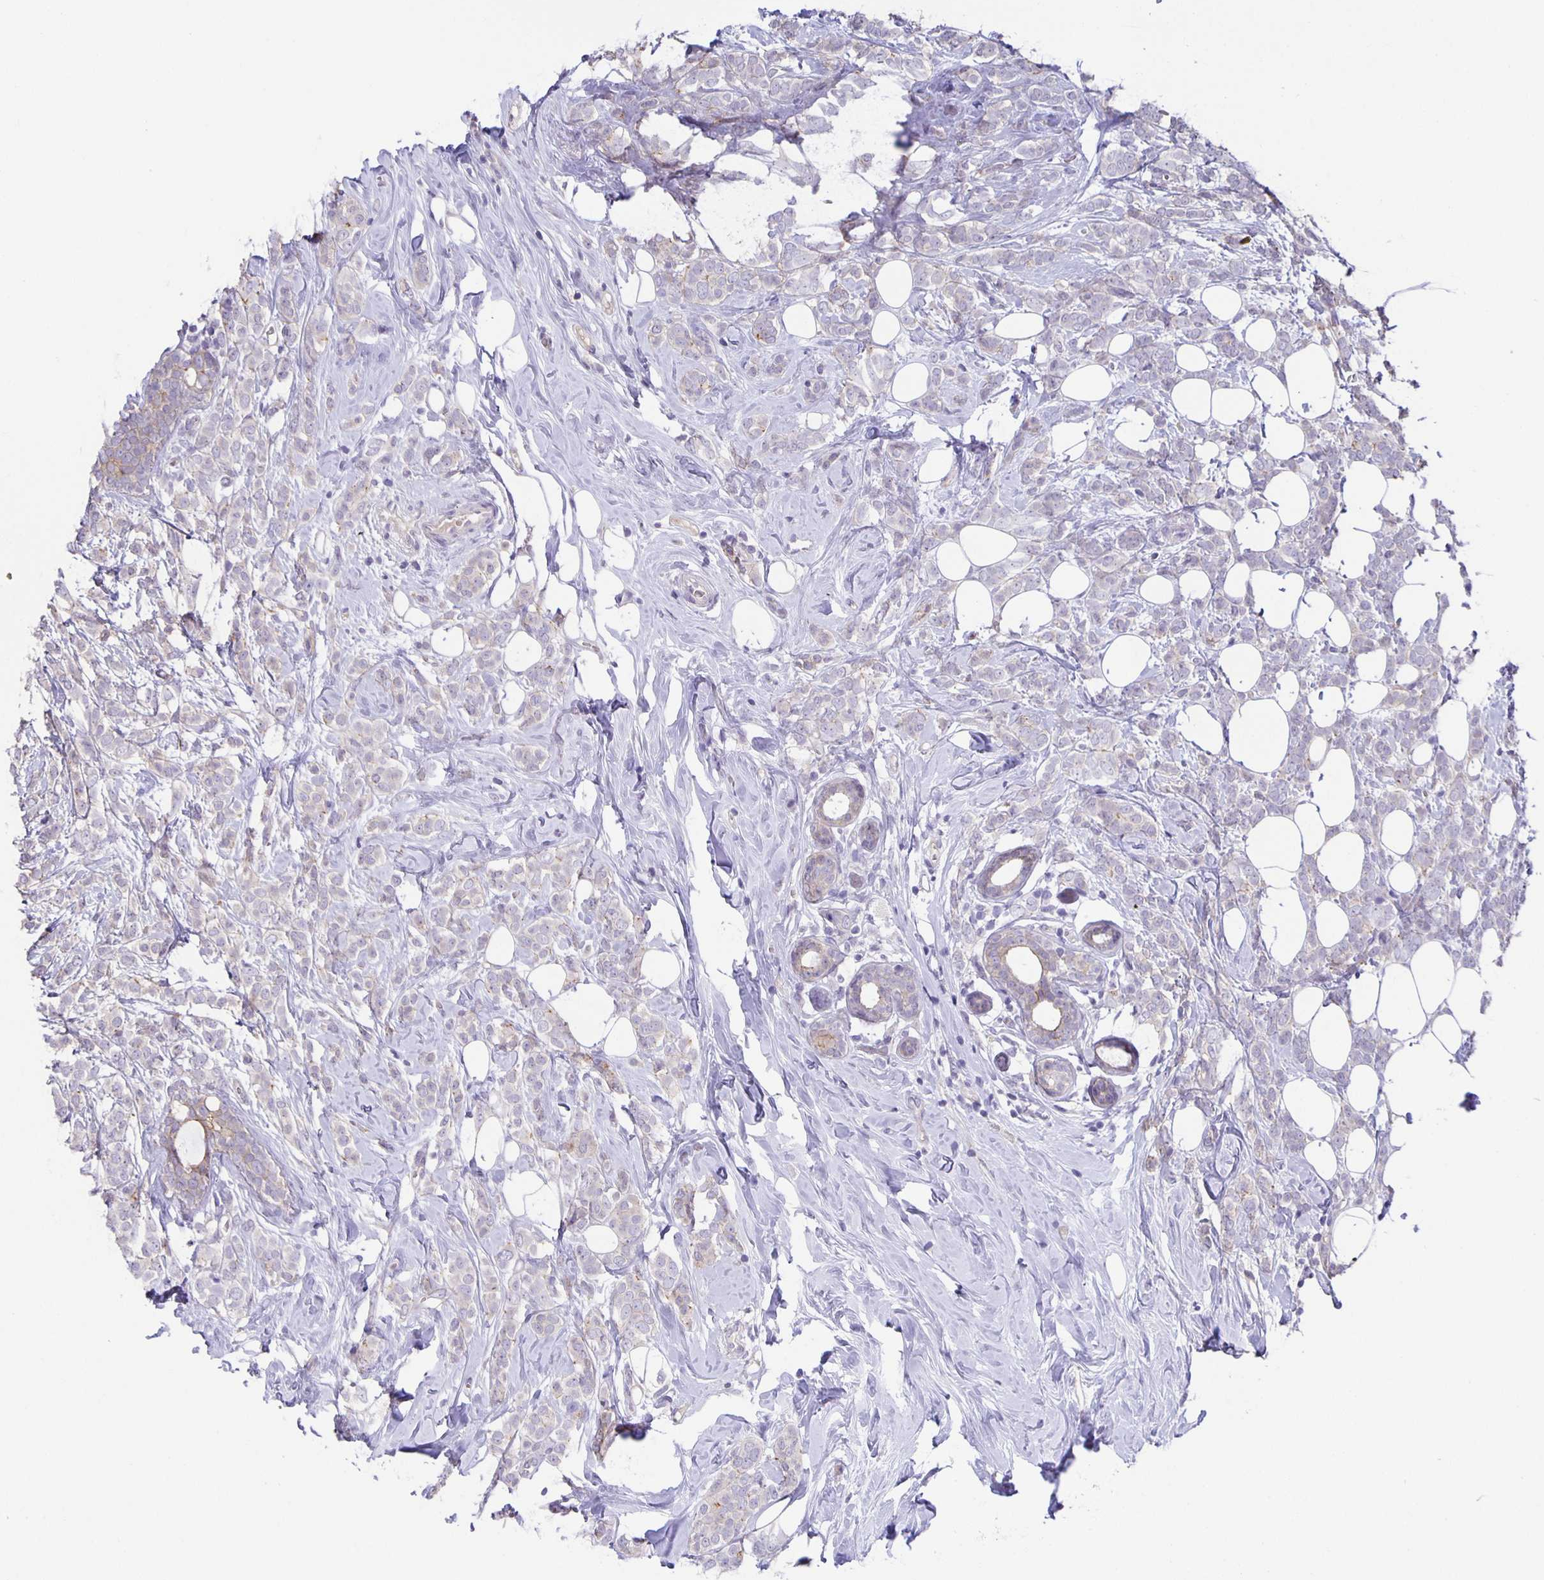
{"staining": {"intensity": "weak", "quantity": "<25%", "location": "cytoplasmic/membranous"}, "tissue": "breast cancer", "cell_type": "Tumor cells", "image_type": "cancer", "snomed": [{"axis": "morphology", "description": "Lobular carcinoma"}, {"axis": "topography", "description": "Breast"}], "caption": "Immunohistochemical staining of human lobular carcinoma (breast) demonstrates no significant expression in tumor cells.", "gene": "PTPN3", "patient": {"sex": "female", "age": 49}}